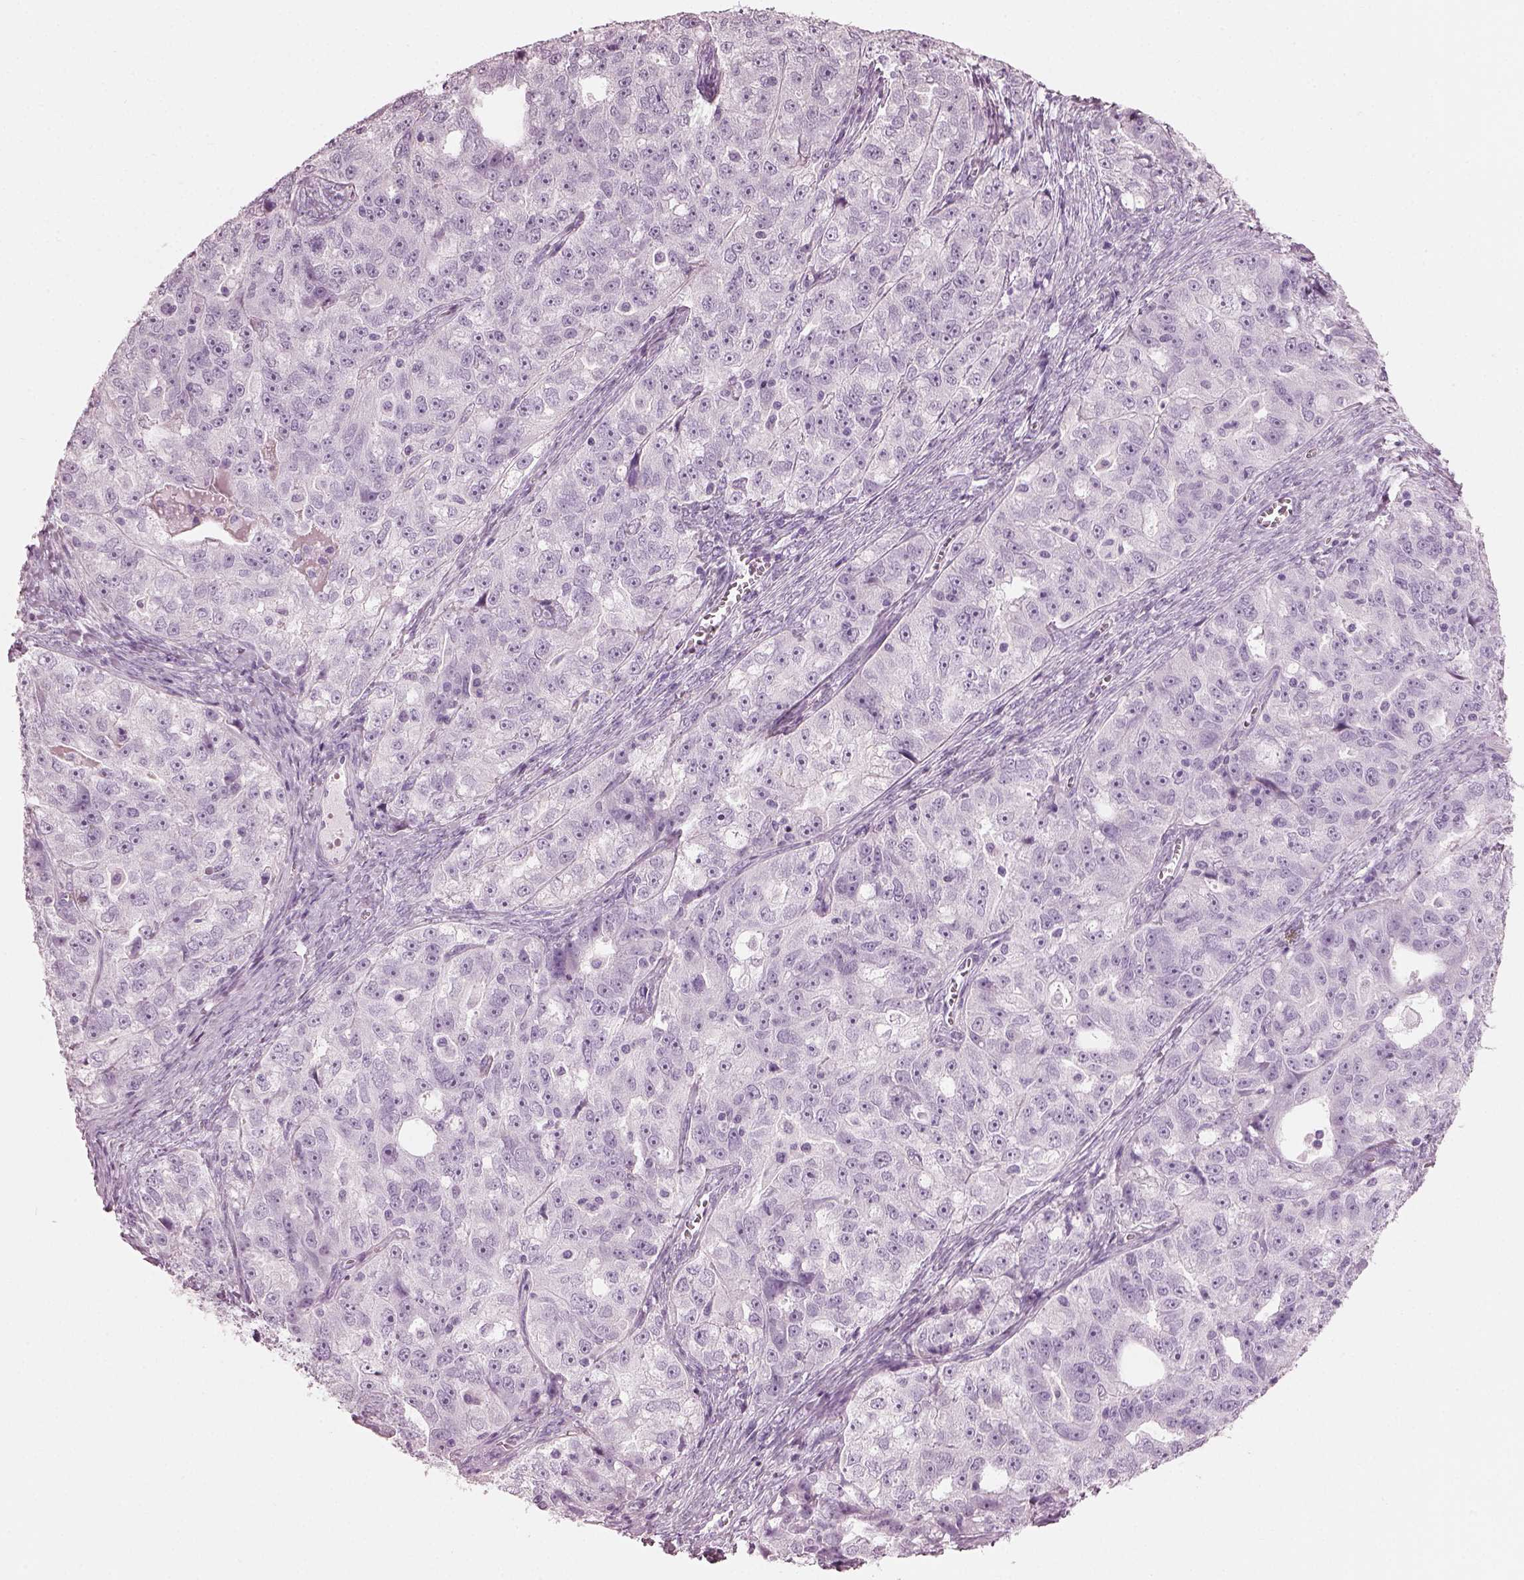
{"staining": {"intensity": "negative", "quantity": "none", "location": "none"}, "tissue": "ovarian cancer", "cell_type": "Tumor cells", "image_type": "cancer", "snomed": [{"axis": "morphology", "description": "Cystadenocarcinoma, serous, NOS"}, {"axis": "topography", "description": "Ovary"}], "caption": "Tumor cells are negative for brown protein staining in ovarian cancer (serous cystadenocarcinoma).", "gene": "HYDIN", "patient": {"sex": "female", "age": 51}}